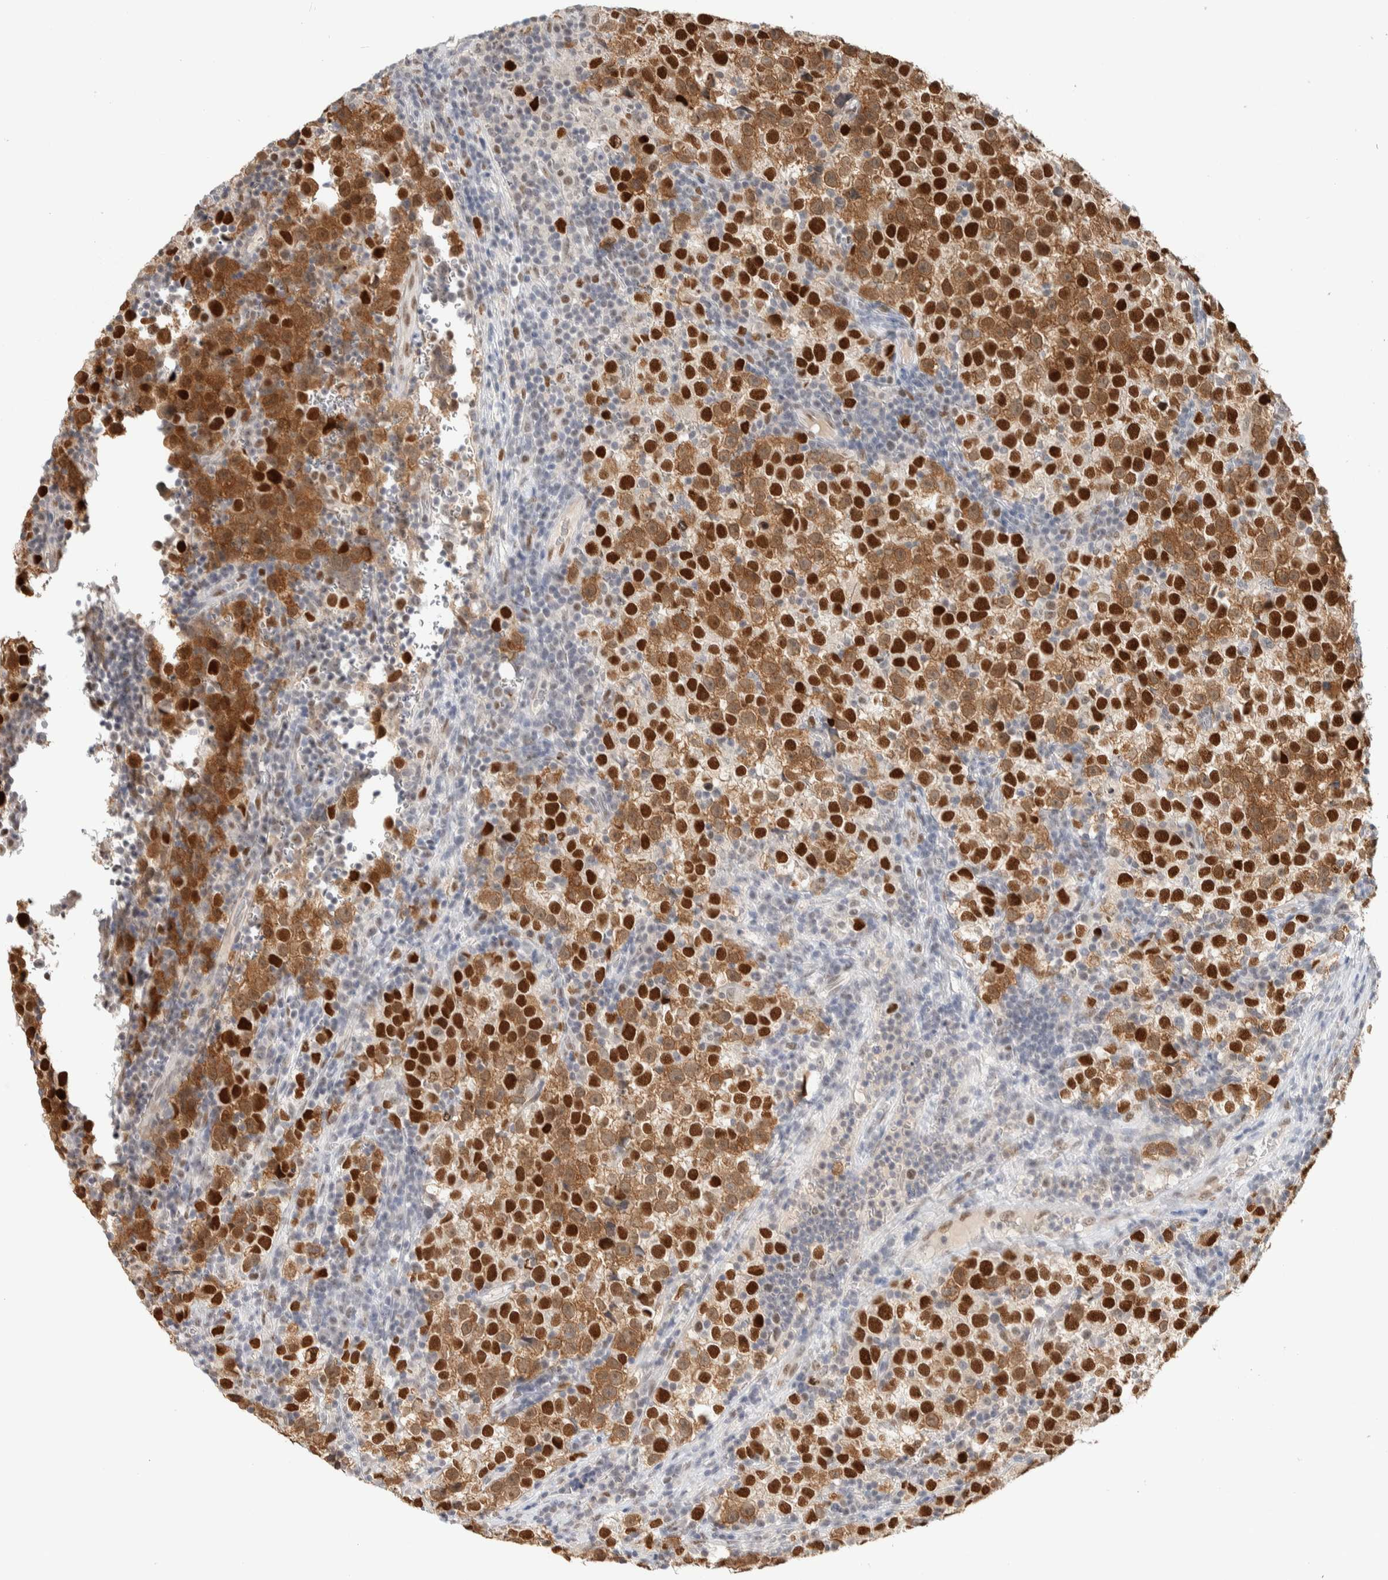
{"staining": {"intensity": "strong", "quantity": ">75%", "location": "nuclear"}, "tissue": "testis cancer", "cell_type": "Tumor cells", "image_type": "cancer", "snomed": [{"axis": "morphology", "description": "Normal tissue, NOS"}, {"axis": "morphology", "description": "Seminoma, NOS"}, {"axis": "topography", "description": "Testis"}], "caption": "This is a histology image of immunohistochemistry staining of testis cancer (seminoma), which shows strong staining in the nuclear of tumor cells.", "gene": "PUS7", "patient": {"sex": "male", "age": 43}}